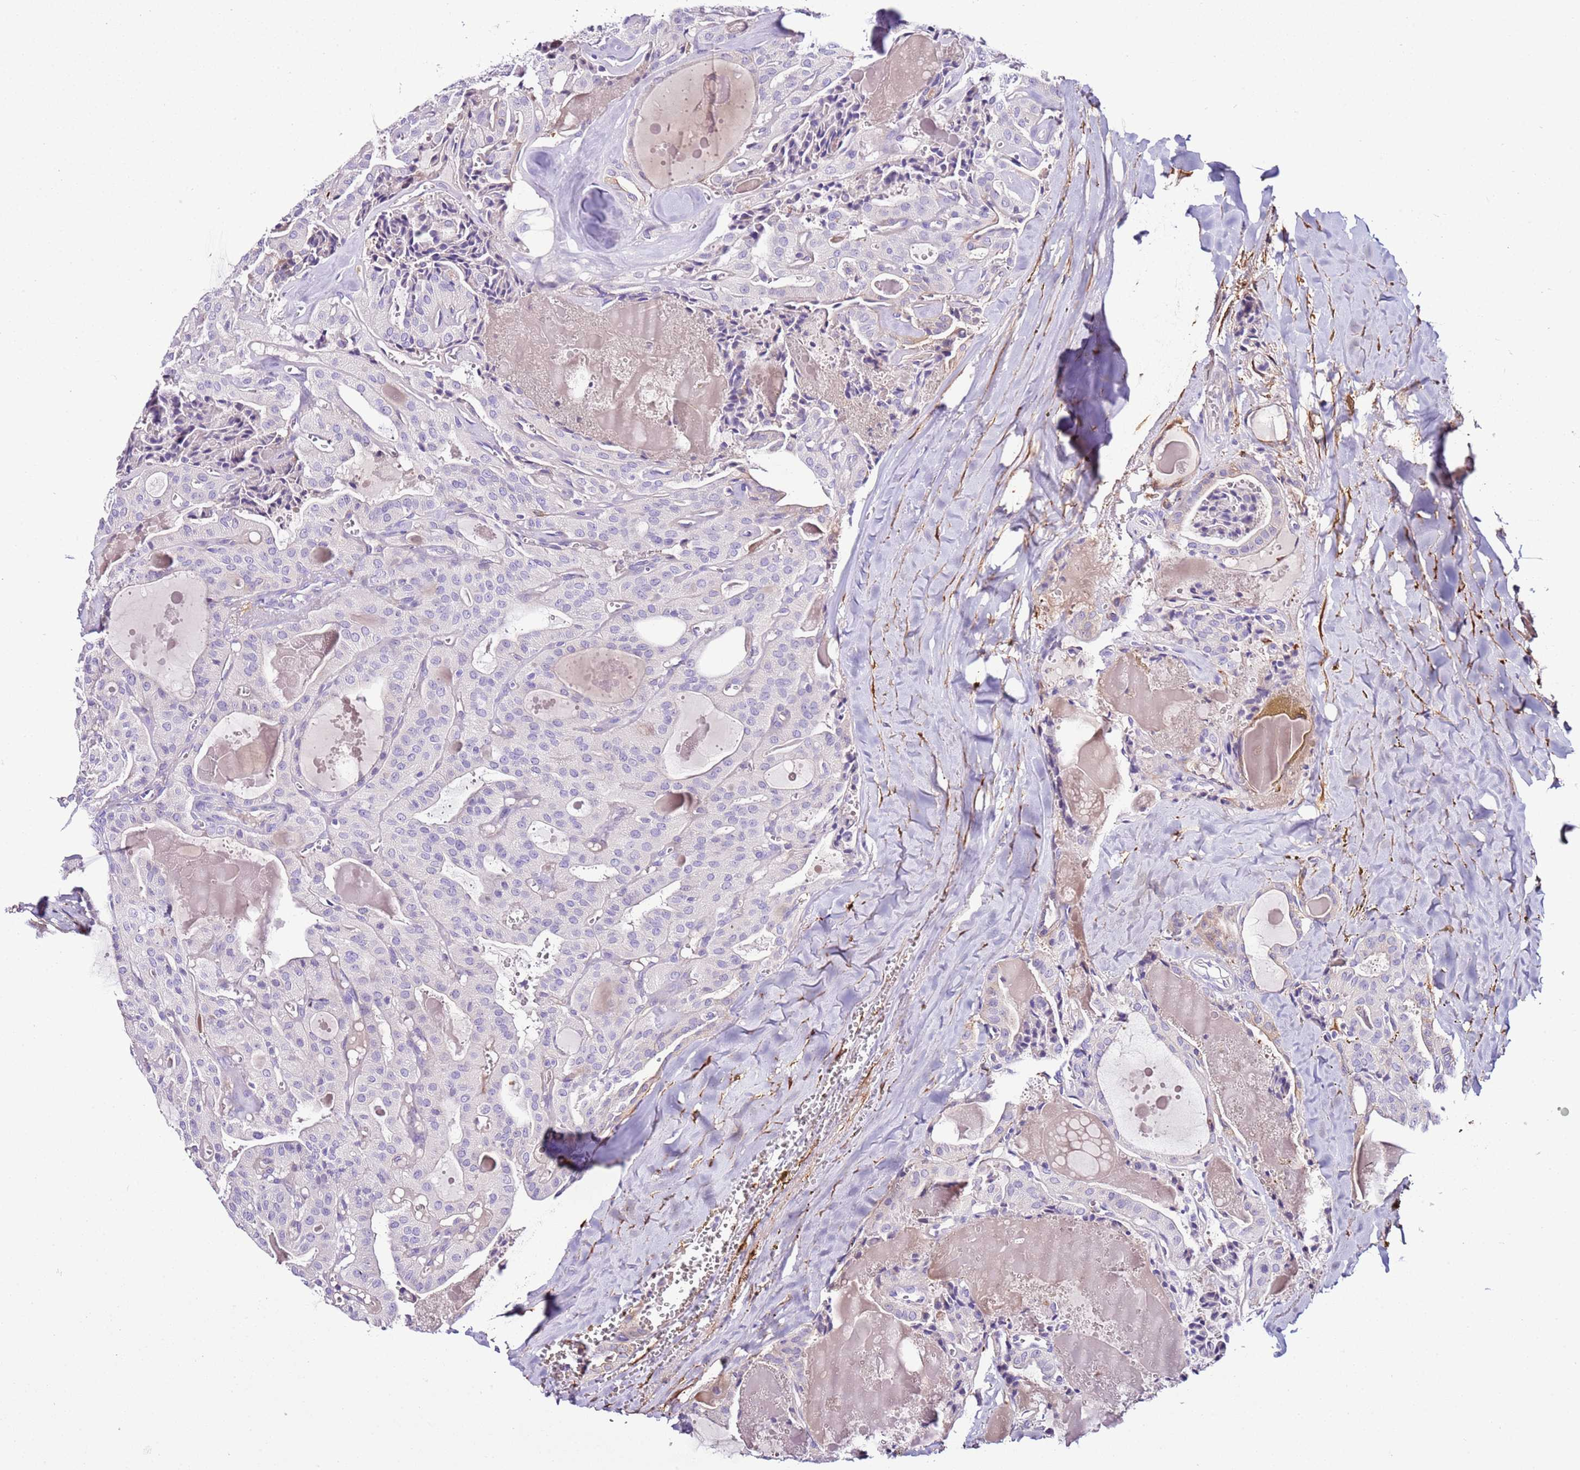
{"staining": {"intensity": "negative", "quantity": "none", "location": "none"}, "tissue": "thyroid cancer", "cell_type": "Tumor cells", "image_type": "cancer", "snomed": [{"axis": "morphology", "description": "Papillary adenocarcinoma, NOS"}, {"axis": "topography", "description": "Thyroid gland"}], "caption": "Tumor cells show no significant staining in thyroid cancer (papillary adenocarcinoma). The staining was performed using DAB (3,3'-diaminobenzidine) to visualize the protein expression in brown, while the nuclei were stained in blue with hematoxylin (Magnification: 20x).", "gene": "FAM174C", "patient": {"sex": "male", "age": 52}}